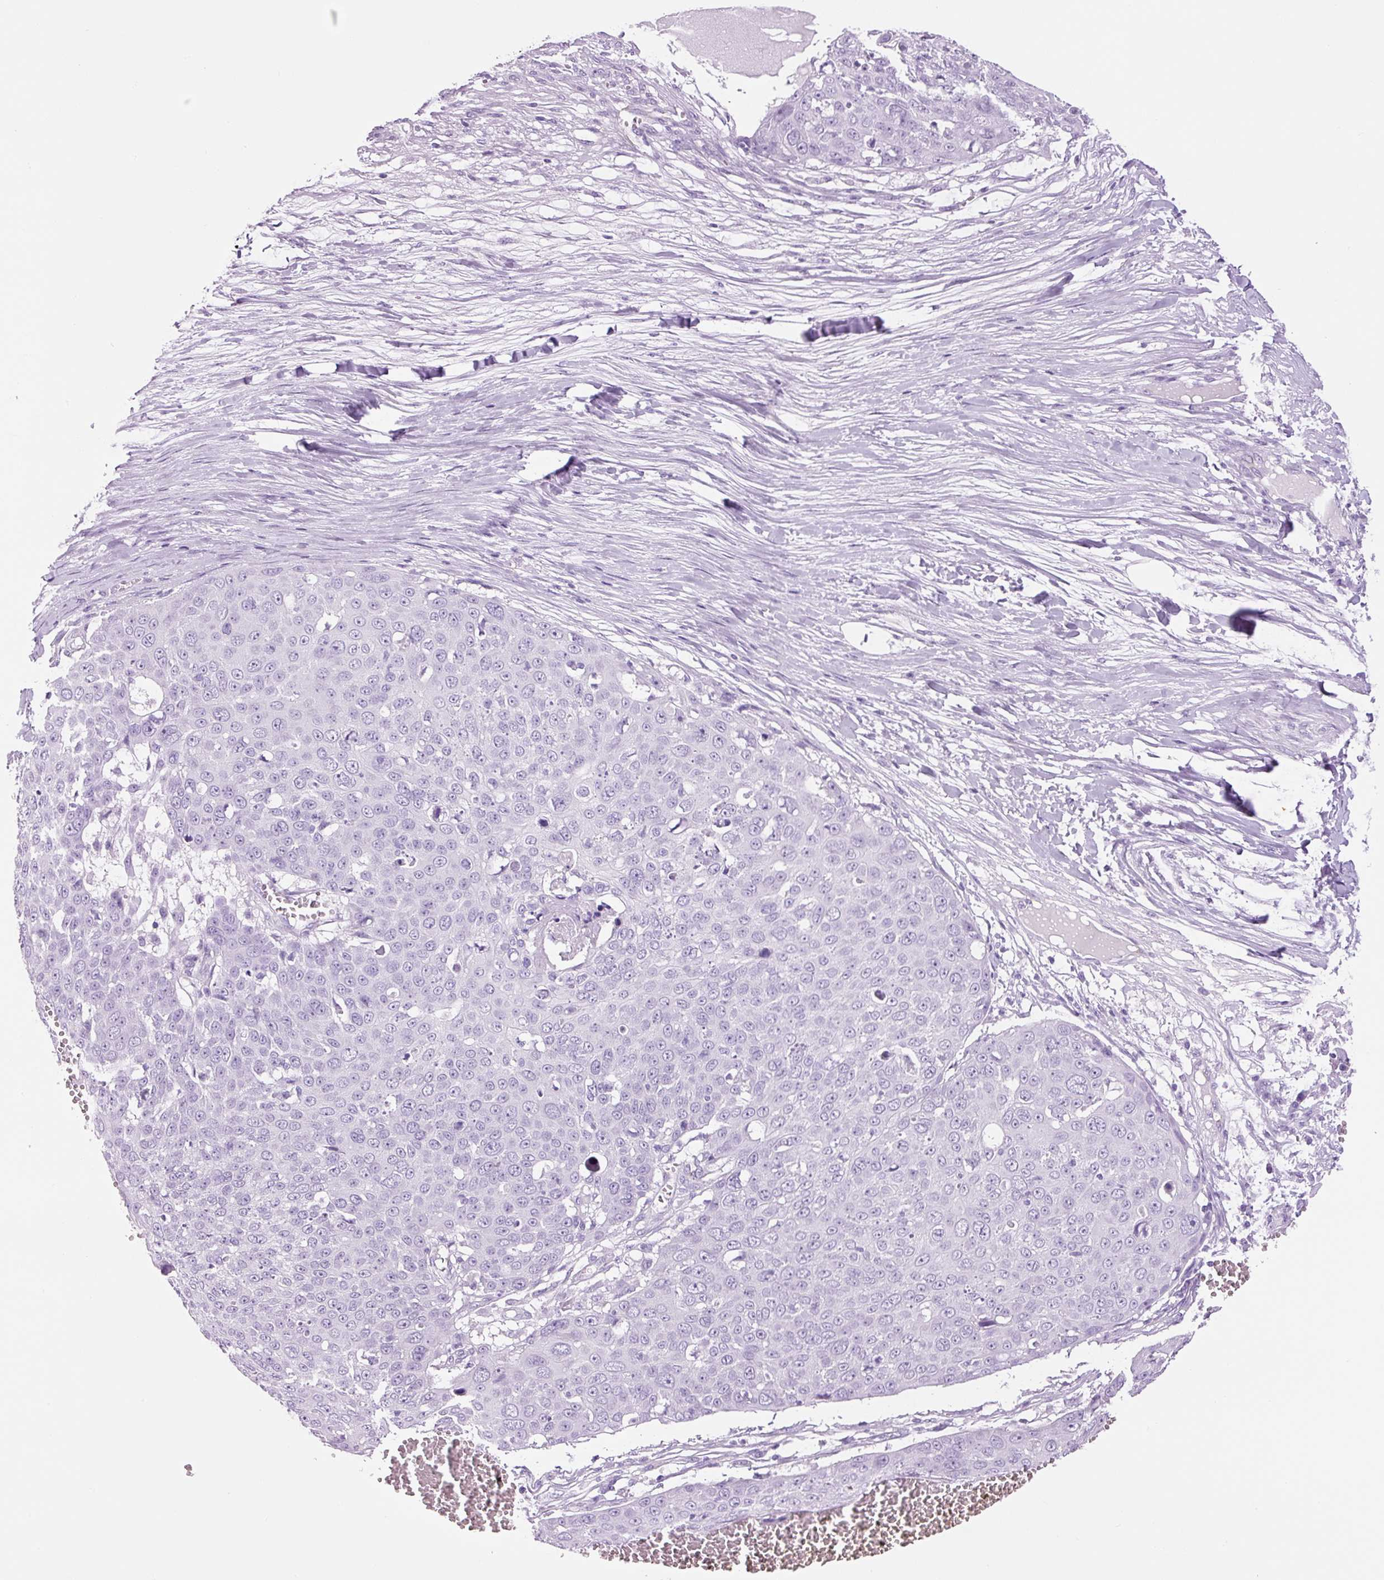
{"staining": {"intensity": "negative", "quantity": "none", "location": "none"}, "tissue": "skin cancer", "cell_type": "Tumor cells", "image_type": "cancer", "snomed": [{"axis": "morphology", "description": "Squamous cell carcinoma, NOS"}, {"axis": "topography", "description": "Skin"}], "caption": "A micrograph of human skin cancer (squamous cell carcinoma) is negative for staining in tumor cells.", "gene": "ADSS1", "patient": {"sex": "male", "age": 71}}